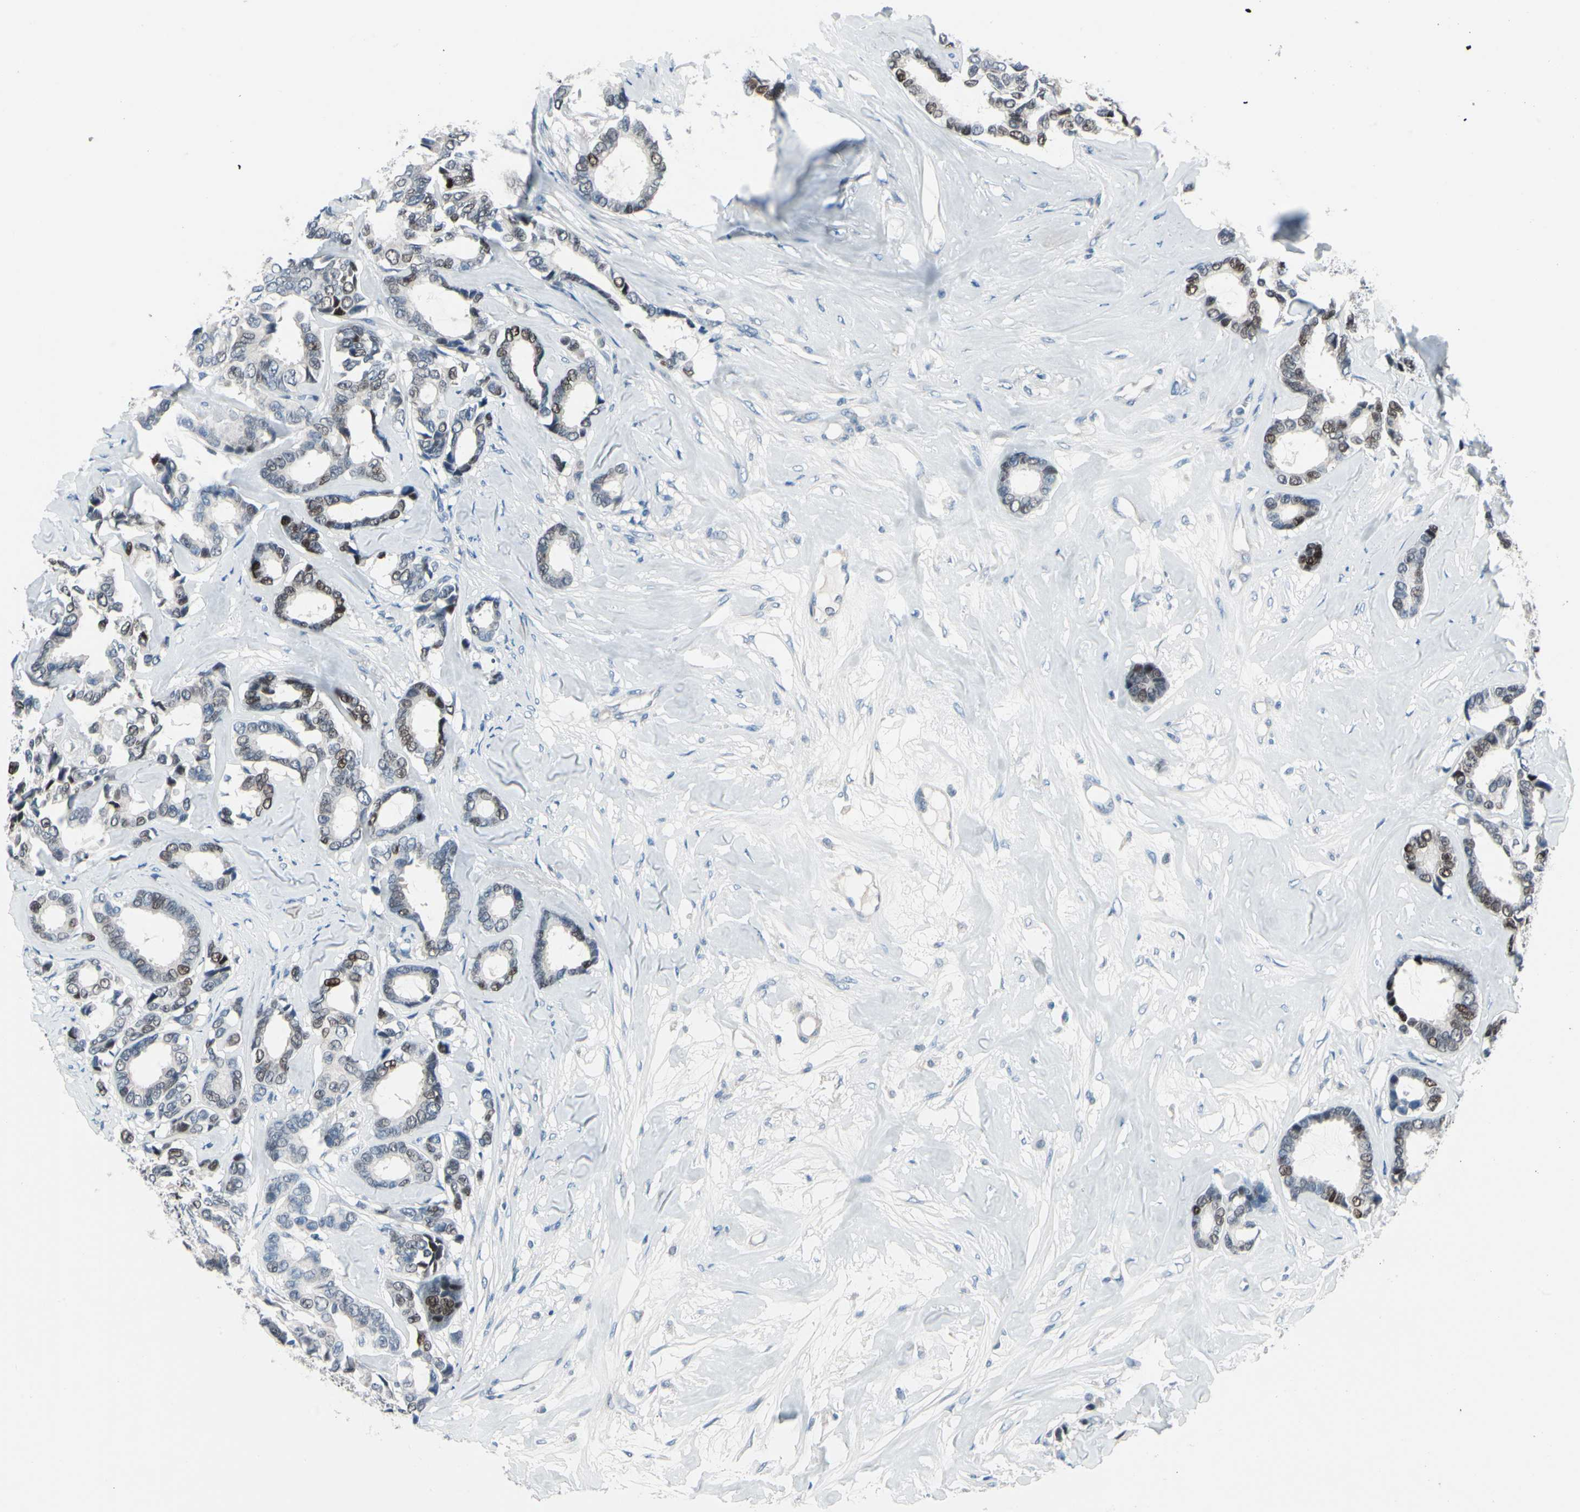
{"staining": {"intensity": "moderate", "quantity": "25%-75%", "location": "nuclear"}, "tissue": "breast cancer", "cell_type": "Tumor cells", "image_type": "cancer", "snomed": [{"axis": "morphology", "description": "Duct carcinoma"}, {"axis": "topography", "description": "Breast"}], "caption": "An IHC image of neoplastic tissue is shown. Protein staining in brown highlights moderate nuclear positivity in breast cancer within tumor cells.", "gene": "PGR", "patient": {"sex": "female", "age": 87}}